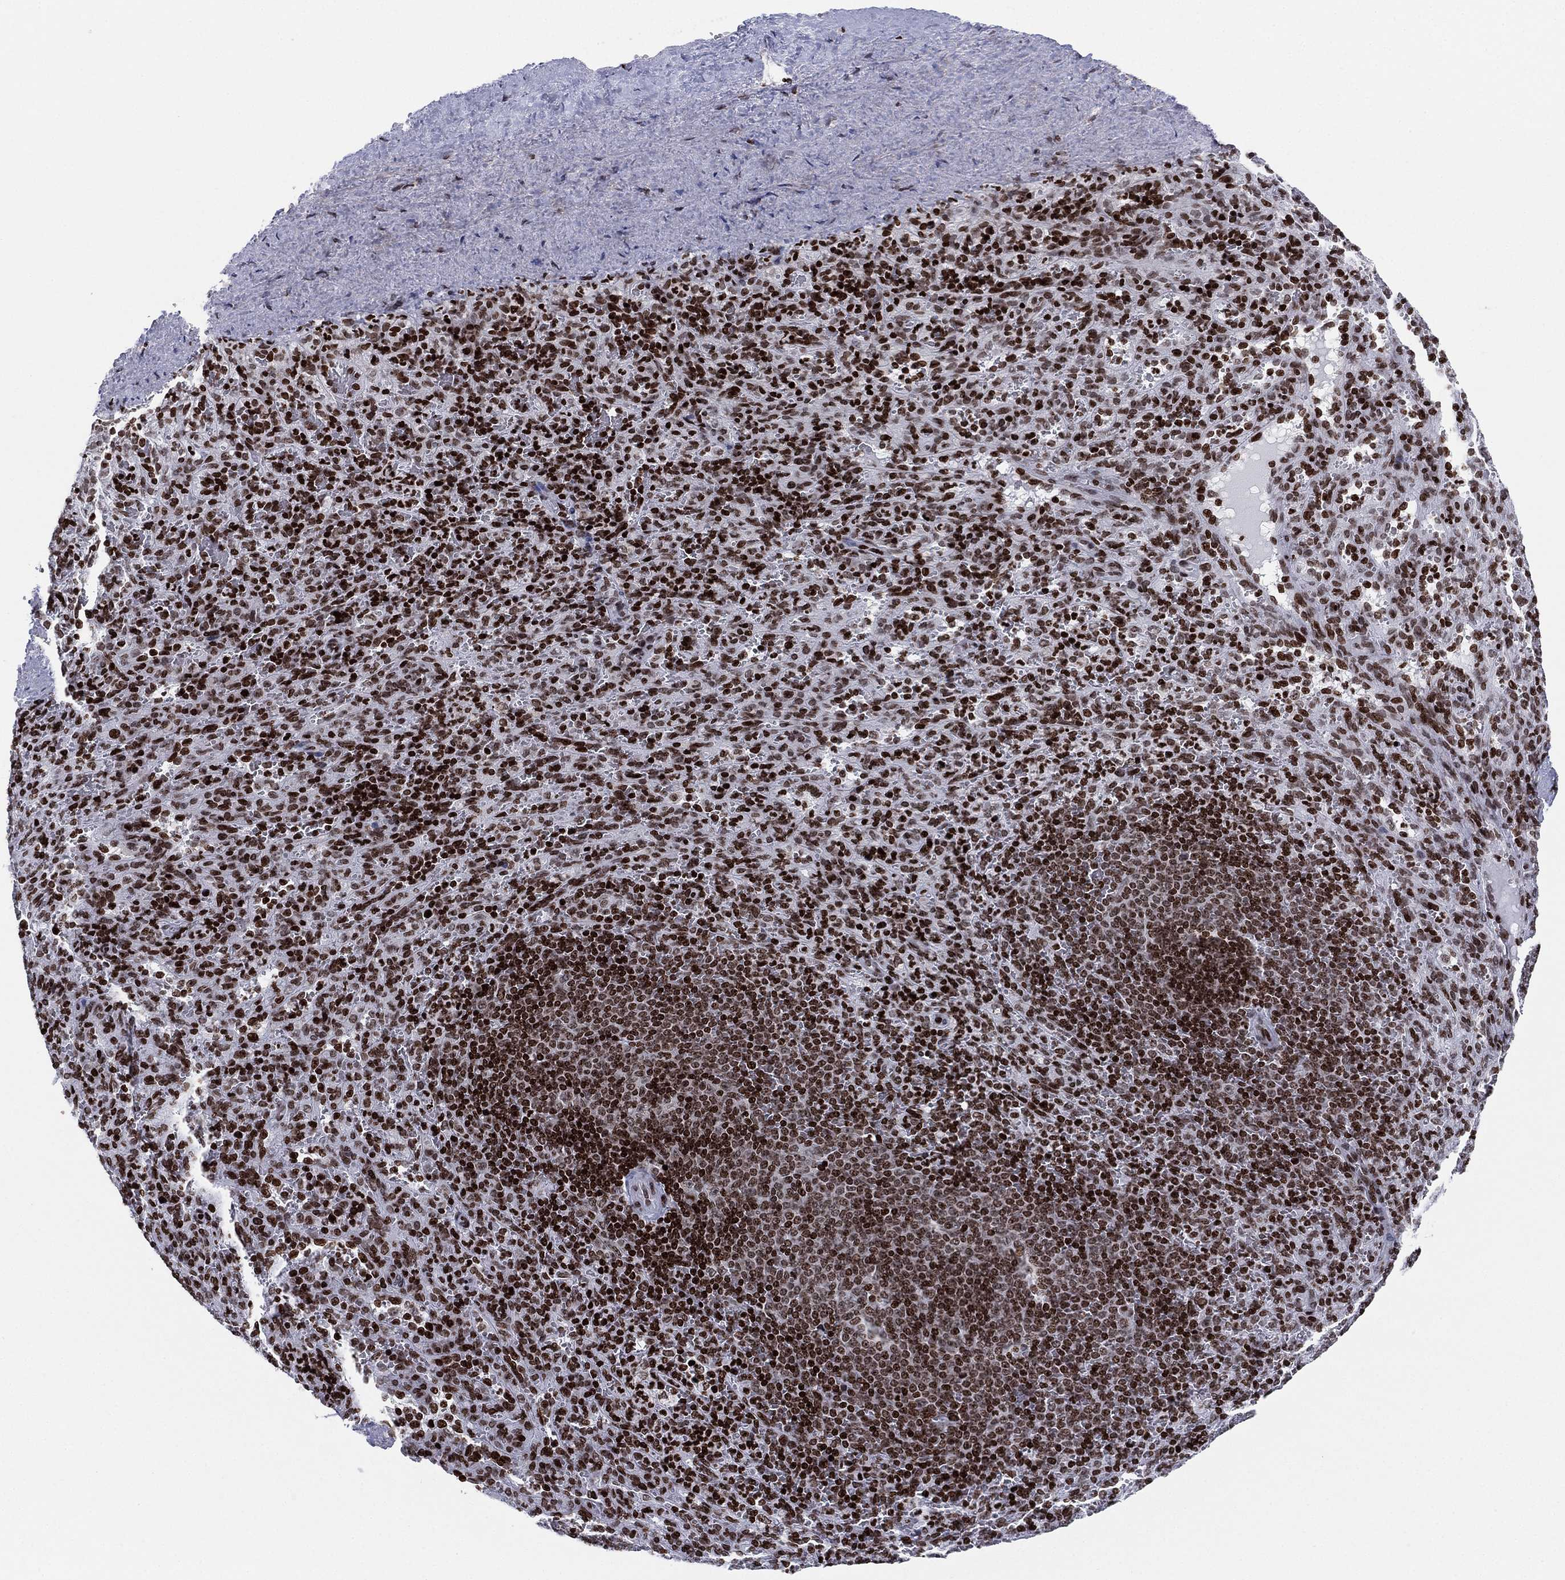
{"staining": {"intensity": "strong", "quantity": "25%-75%", "location": "nuclear"}, "tissue": "spleen", "cell_type": "Cells in red pulp", "image_type": "normal", "snomed": [{"axis": "morphology", "description": "Normal tissue, NOS"}, {"axis": "topography", "description": "Spleen"}], "caption": "Spleen was stained to show a protein in brown. There is high levels of strong nuclear expression in approximately 25%-75% of cells in red pulp. The staining was performed using DAB, with brown indicating positive protein expression. Nuclei are stained blue with hematoxylin.", "gene": "MFSD14A", "patient": {"sex": "male", "age": 57}}